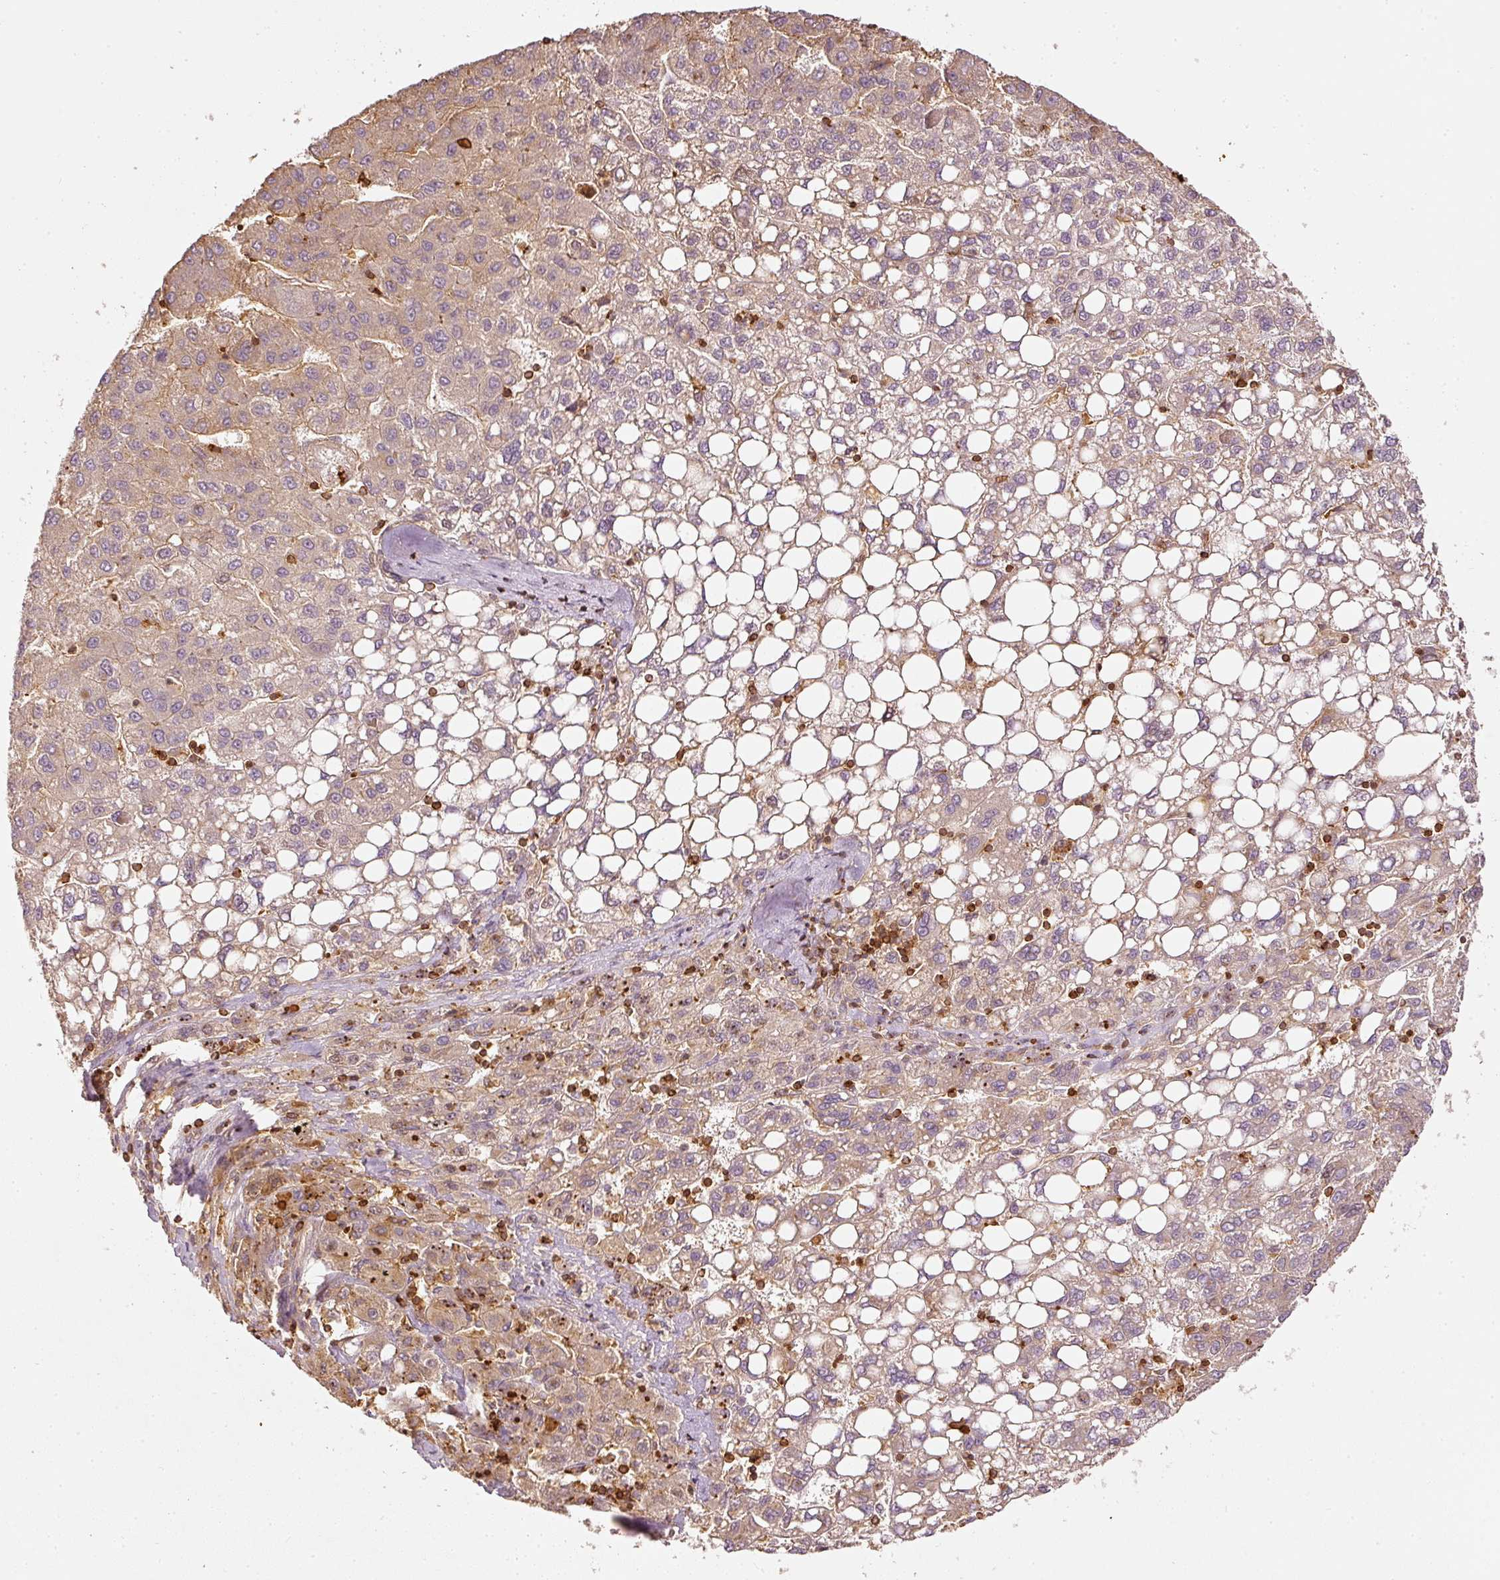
{"staining": {"intensity": "moderate", "quantity": "<25%", "location": "cytoplasmic/membranous"}, "tissue": "liver cancer", "cell_type": "Tumor cells", "image_type": "cancer", "snomed": [{"axis": "morphology", "description": "Carcinoma, Hepatocellular, NOS"}, {"axis": "topography", "description": "Liver"}], "caption": "Immunohistochemical staining of liver cancer reveals moderate cytoplasmic/membranous protein positivity in about <25% of tumor cells.", "gene": "EVL", "patient": {"sex": "female", "age": 82}}